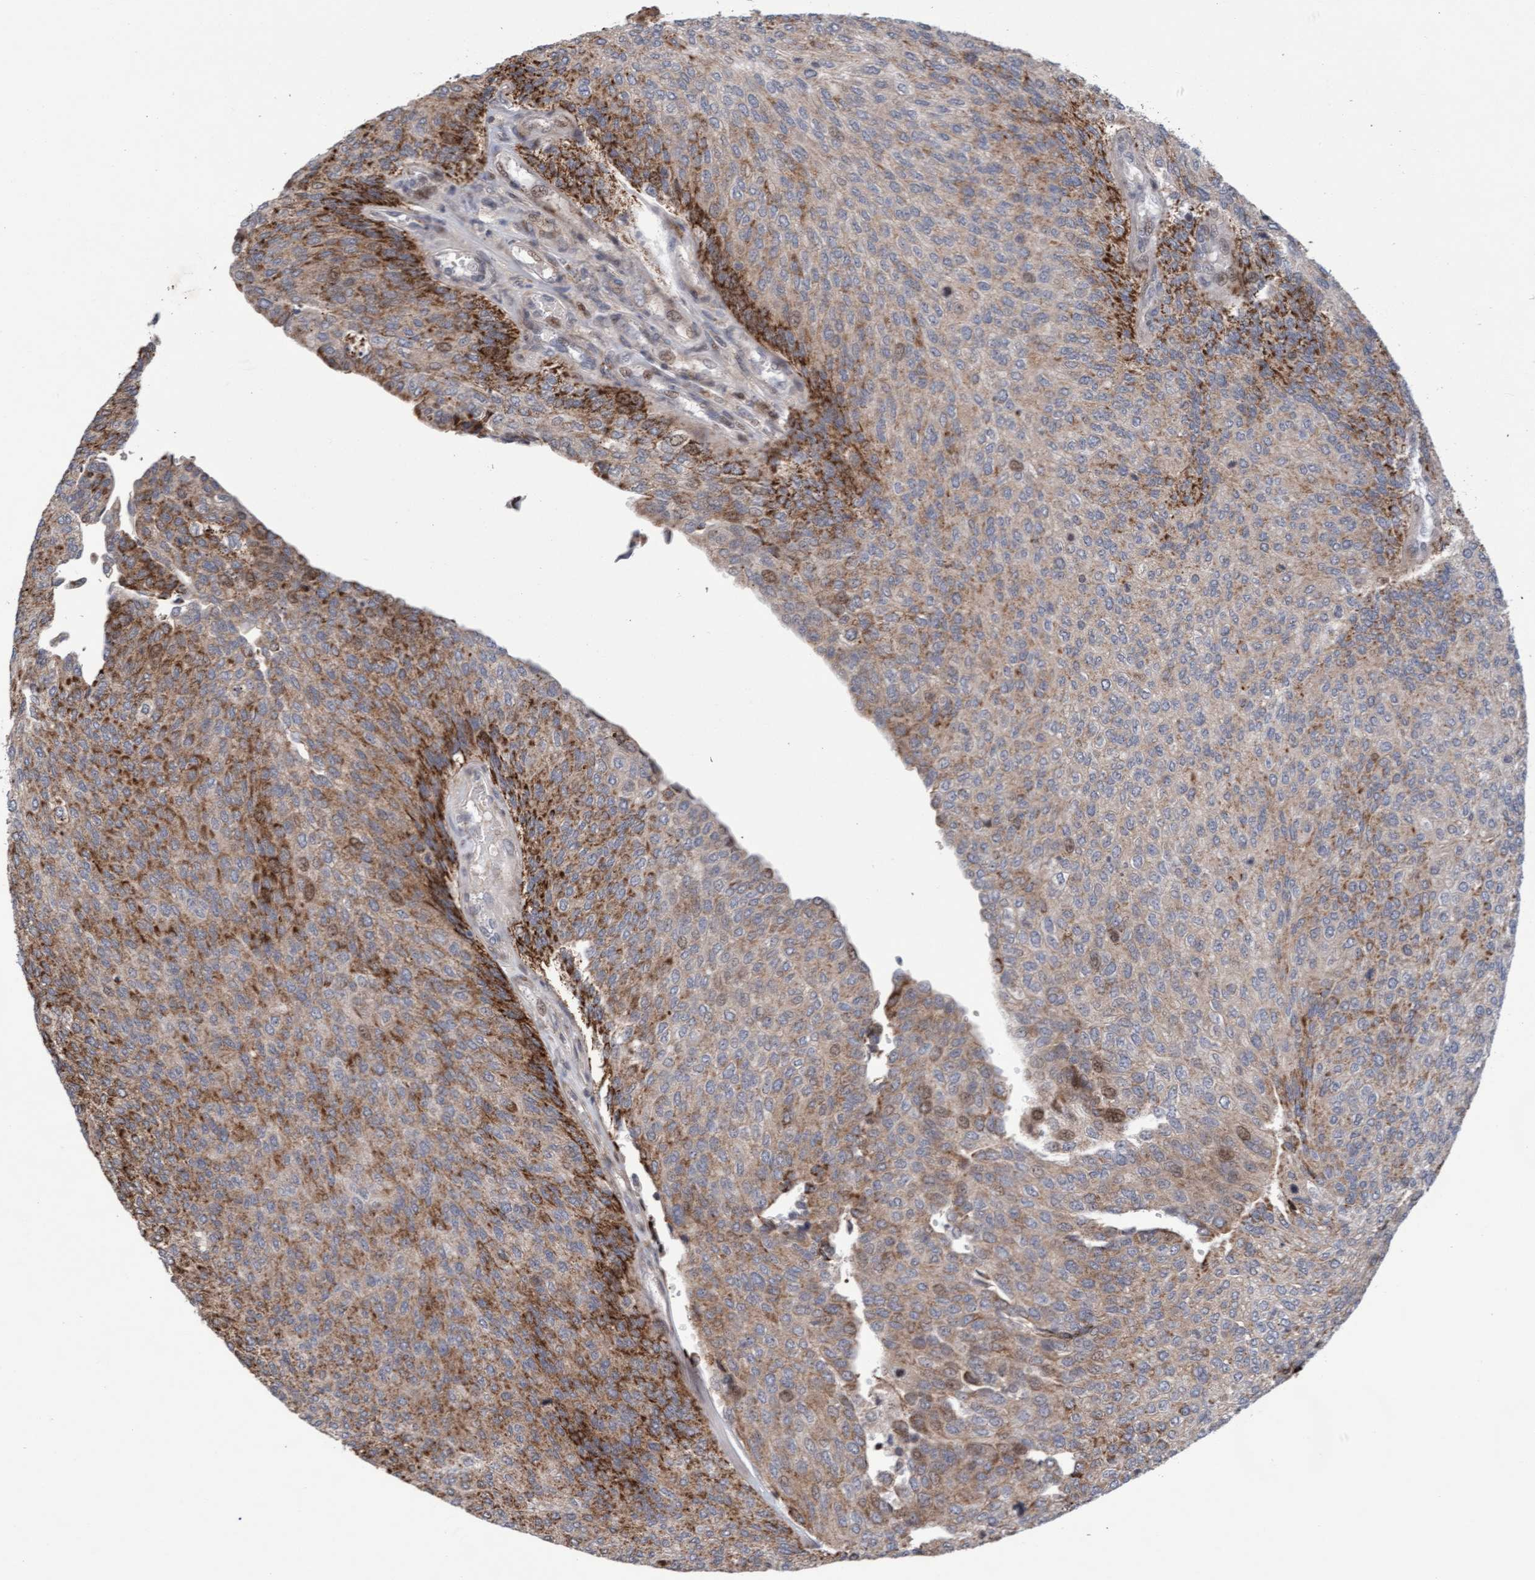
{"staining": {"intensity": "moderate", "quantity": "25%-75%", "location": "cytoplasmic/membranous"}, "tissue": "urothelial cancer", "cell_type": "Tumor cells", "image_type": "cancer", "snomed": [{"axis": "morphology", "description": "Urothelial carcinoma, Low grade"}, {"axis": "topography", "description": "Urinary bladder"}], "caption": "Protein analysis of low-grade urothelial carcinoma tissue demonstrates moderate cytoplasmic/membranous staining in approximately 25%-75% of tumor cells.", "gene": "PECR", "patient": {"sex": "female", "age": 79}}